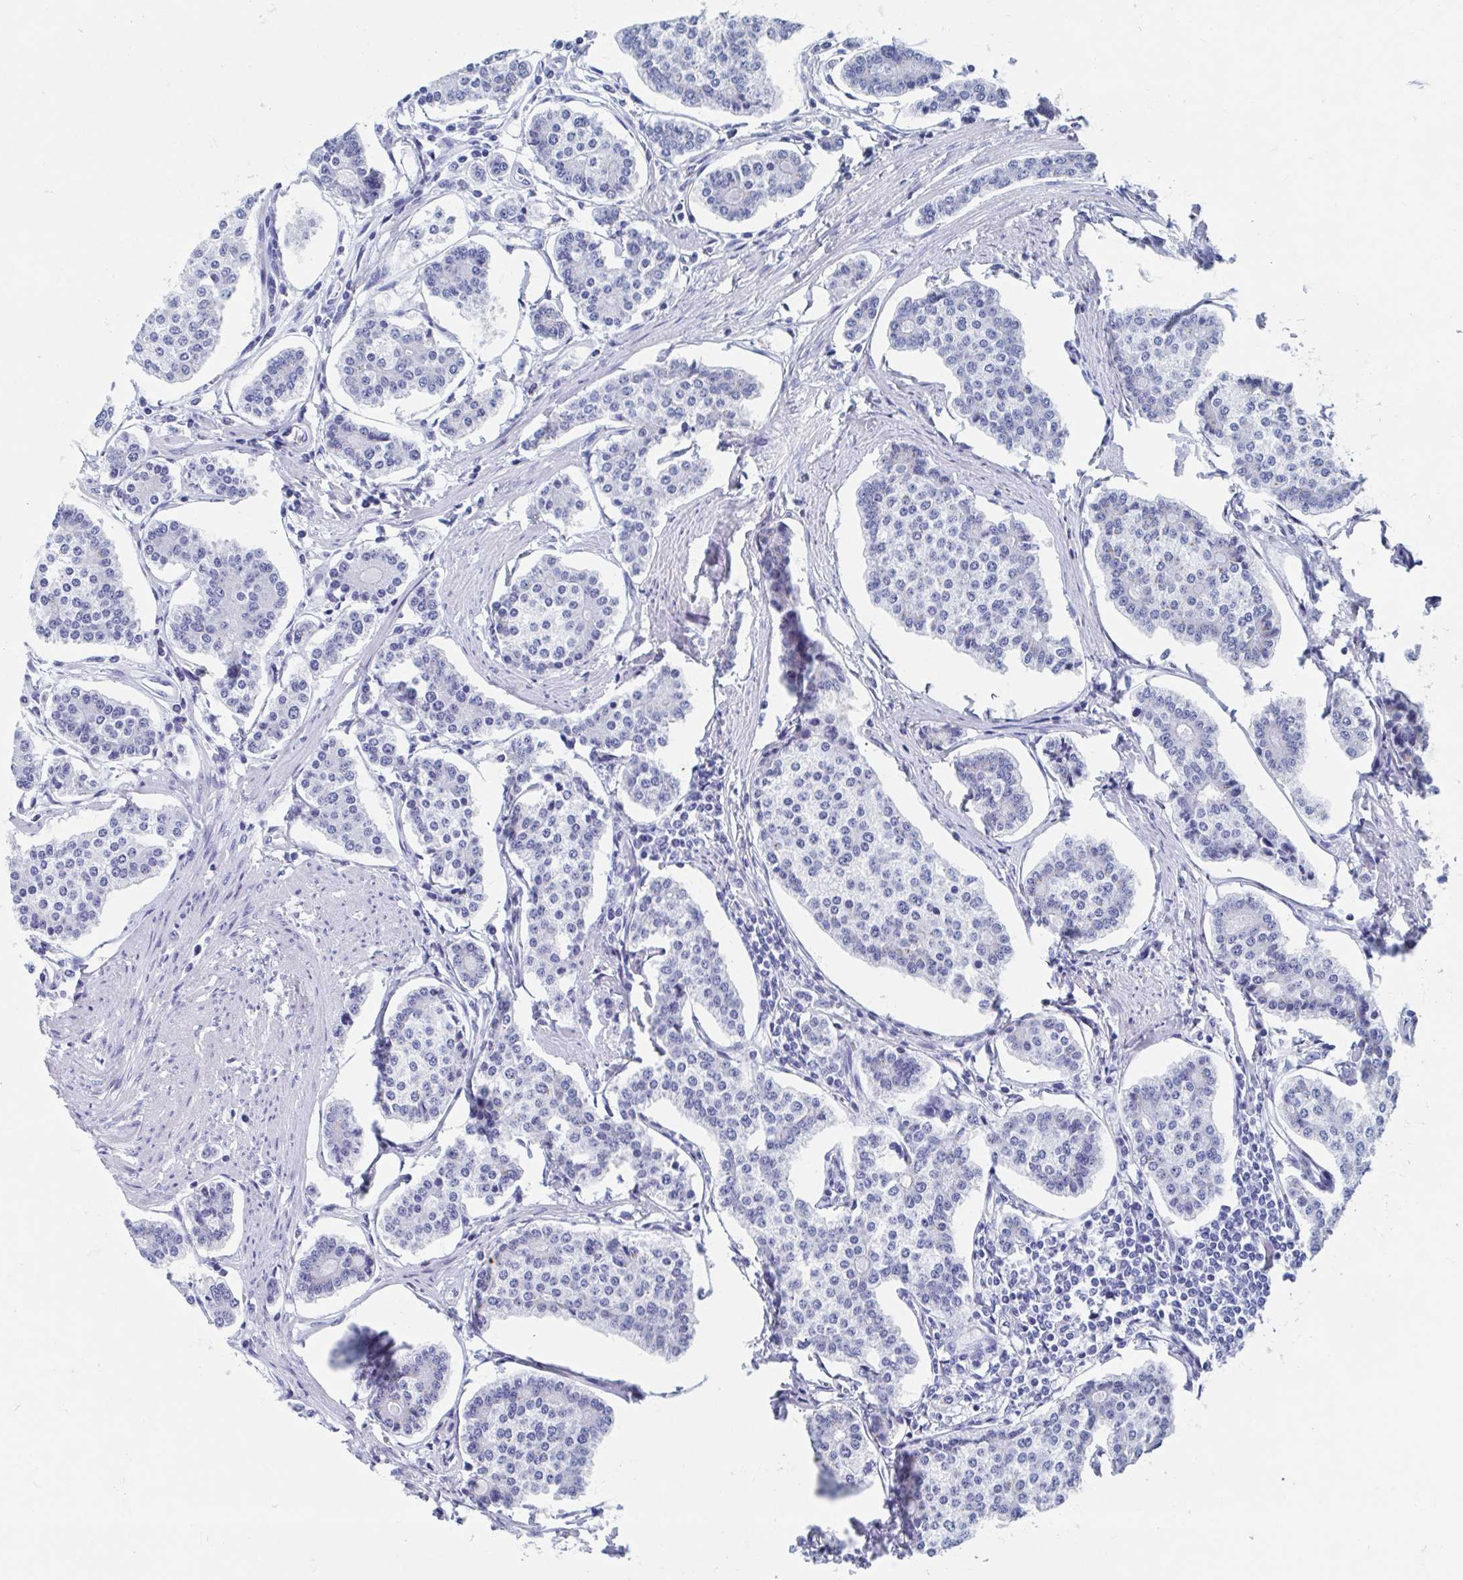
{"staining": {"intensity": "negative", "quantity": "none", "location": "none"}, "tissue": "carcinoid", "cell_type": "Tumor cells", "image_type": "cancer", "snomed": [{"axis": "morphology", "description": "Carcinoid, malignant, NOS"}, {"axis": "topography", "description": "Small intestine"}], "caption": "Immunohistochemical staining of carcinoid shows no significant positivity in tumor cells. The staining is performed using DAB brown chromogen with nuclei counter-stained in using hematoxylin.", "gene": "HDGFL1", "patient": {"sex": "female", "age": 65}}